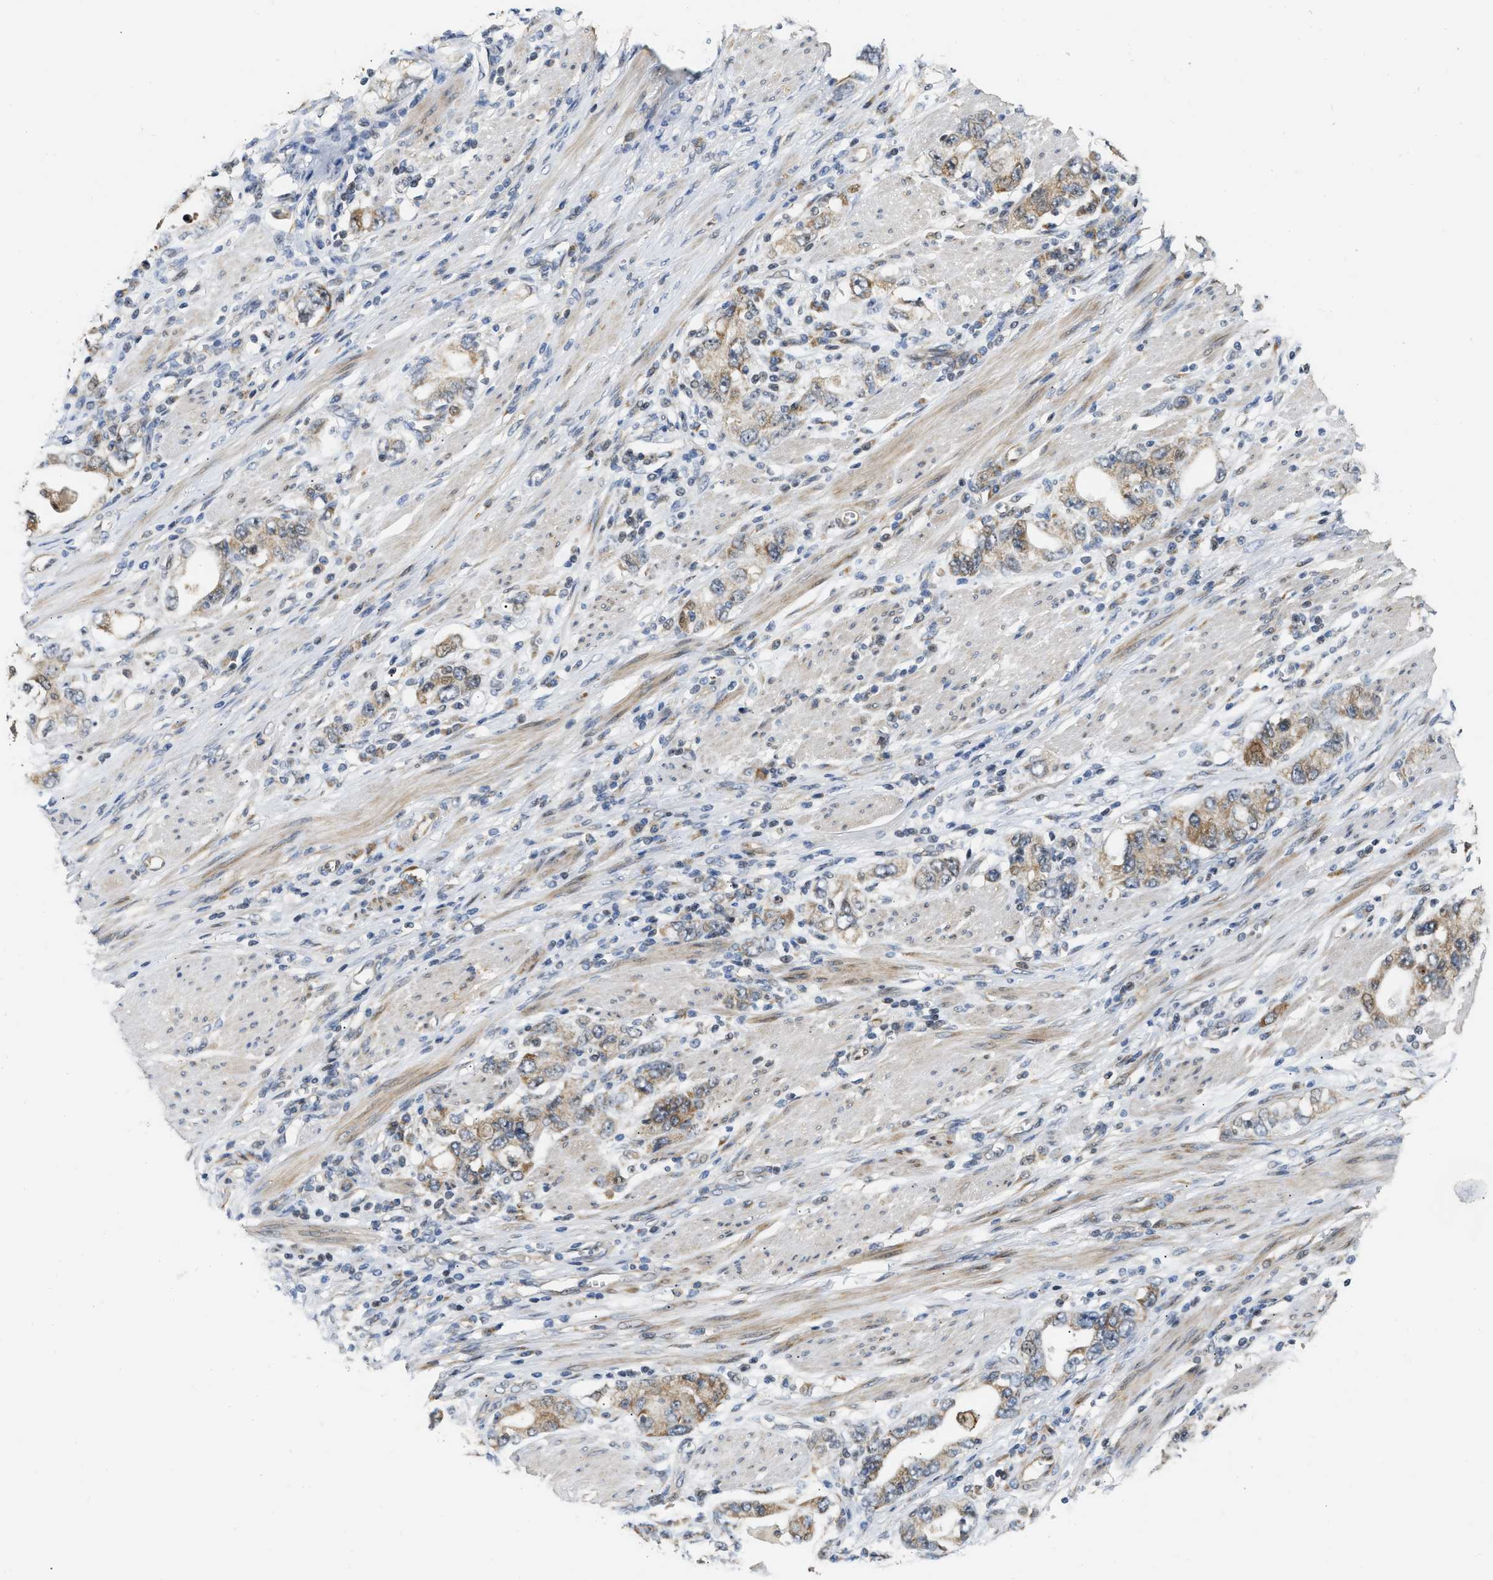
{"staining": {"intensity": "moderate", "quantity": ">75%", "location": "cytoplasmic/membranous"}, "tissue": "stomach cancer", "cell_type": "Tumor cells", "image_type": "cancer", "snomed": [{"axis": "morphology", "description": "Adenocarcinoma, NOS"}, {"axis": "topography", "description": "Stomach, lower"}], "caption": "There is medium levels of moderate cytoplasmic/membranous expression in tumor cells of stomach adenocarcinoma, as demonstrated by immunohistochemical staining (brown color).", "gene": "DEPTOR", "patient": {"sex": "female", "age": 93}}